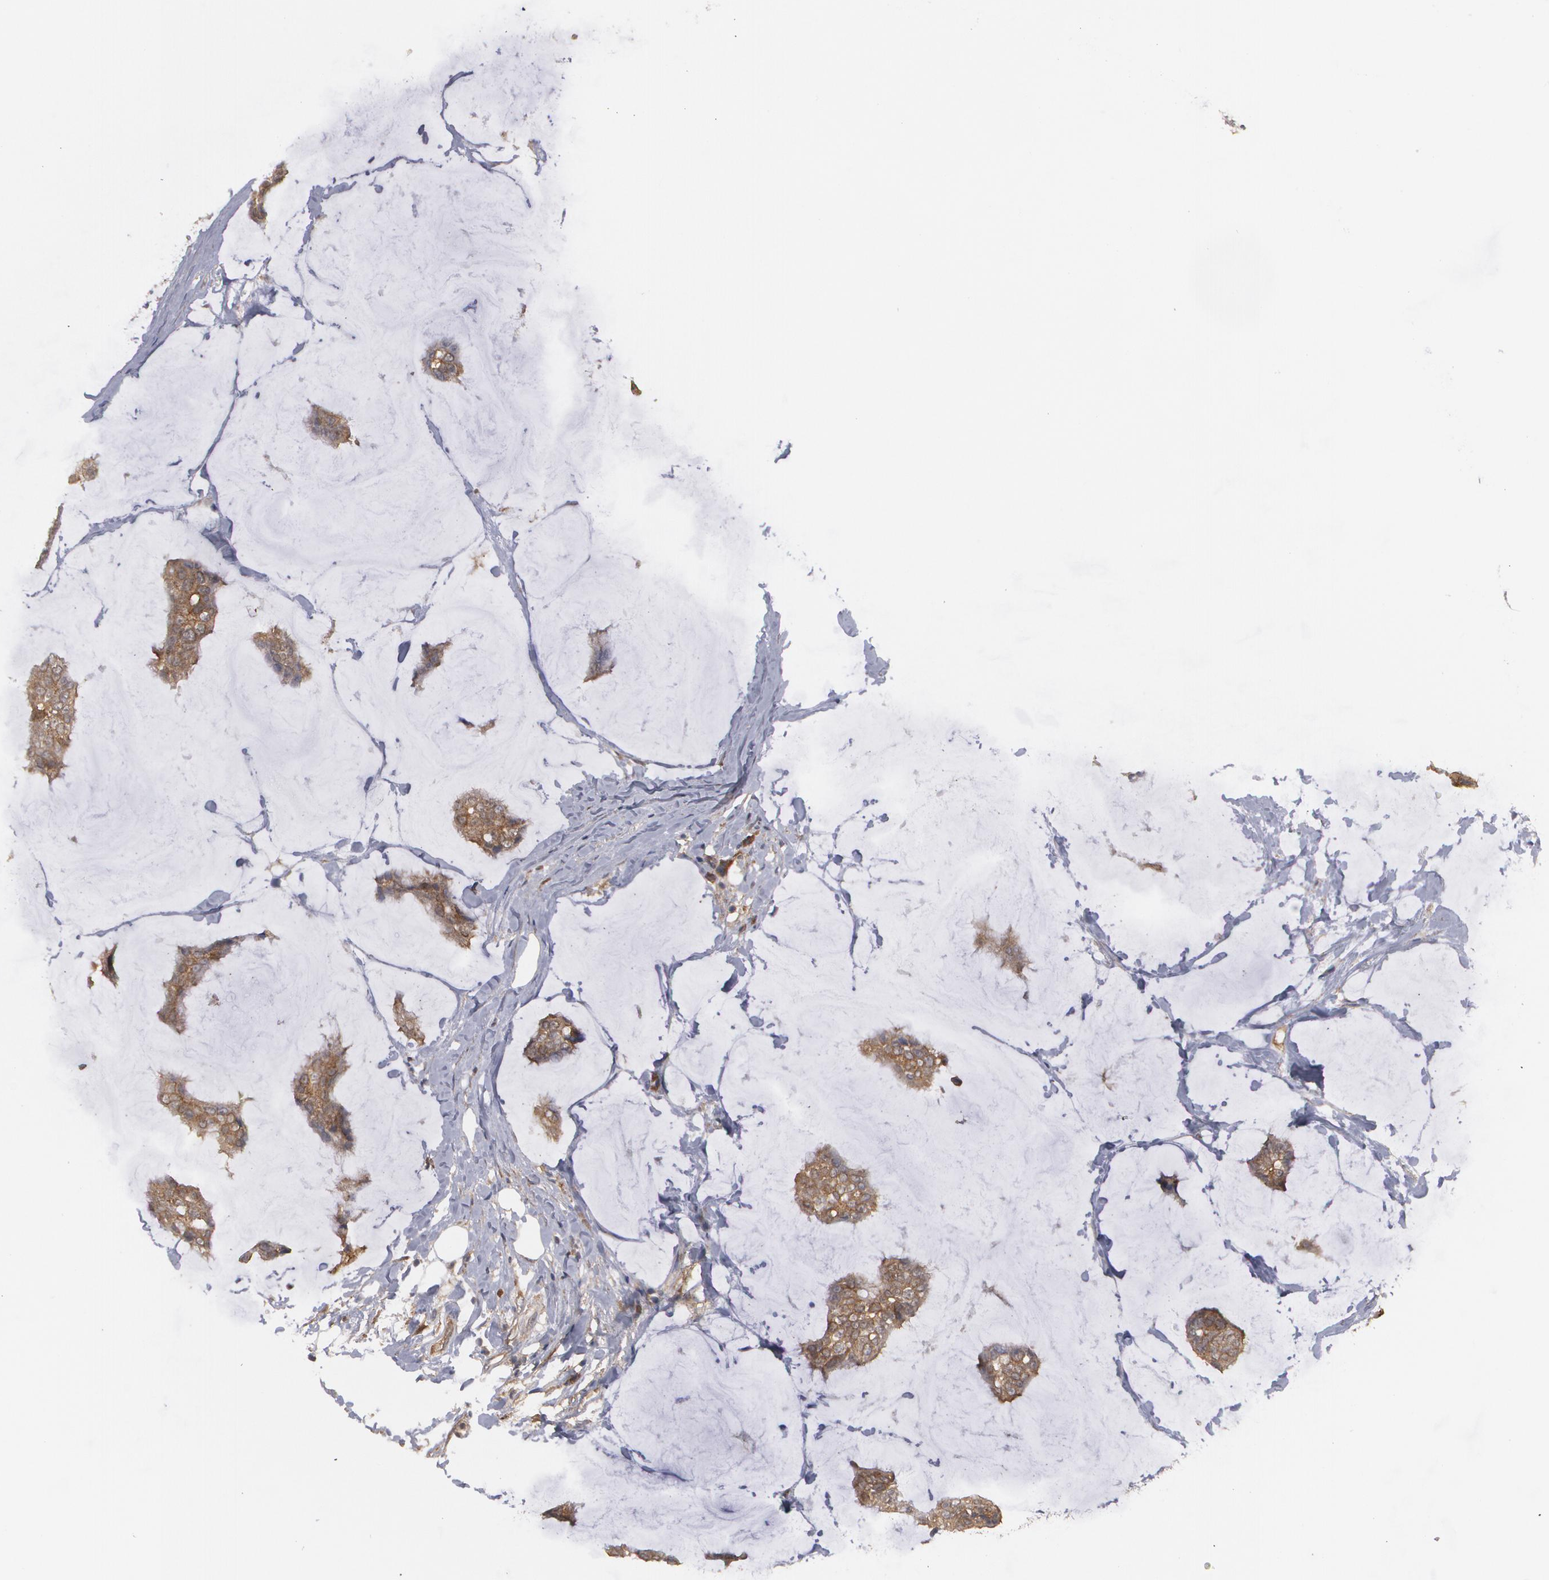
{"staining": {"intensity": "moderate", "quantity": ">75%", "location": "cytoplasmic/membranous"}, "tissue": "breast cancer", "cell_type": "Tumor cells", "image_type": "cancer", "snomed": [{"axis": "morphology", "description": "Duct carcinoma"}, {"axis": "topography", "description": "Breast"}], "caption": "Protein expression by immunohistochemistry (IHC) displays moderate cytoplasmic/membranous staining in approximately >75% of tumor cells in breast cancer (intraductal carcinoma).", "gene": "BMP6", "patient": {"sex": "female", "age": 93}}